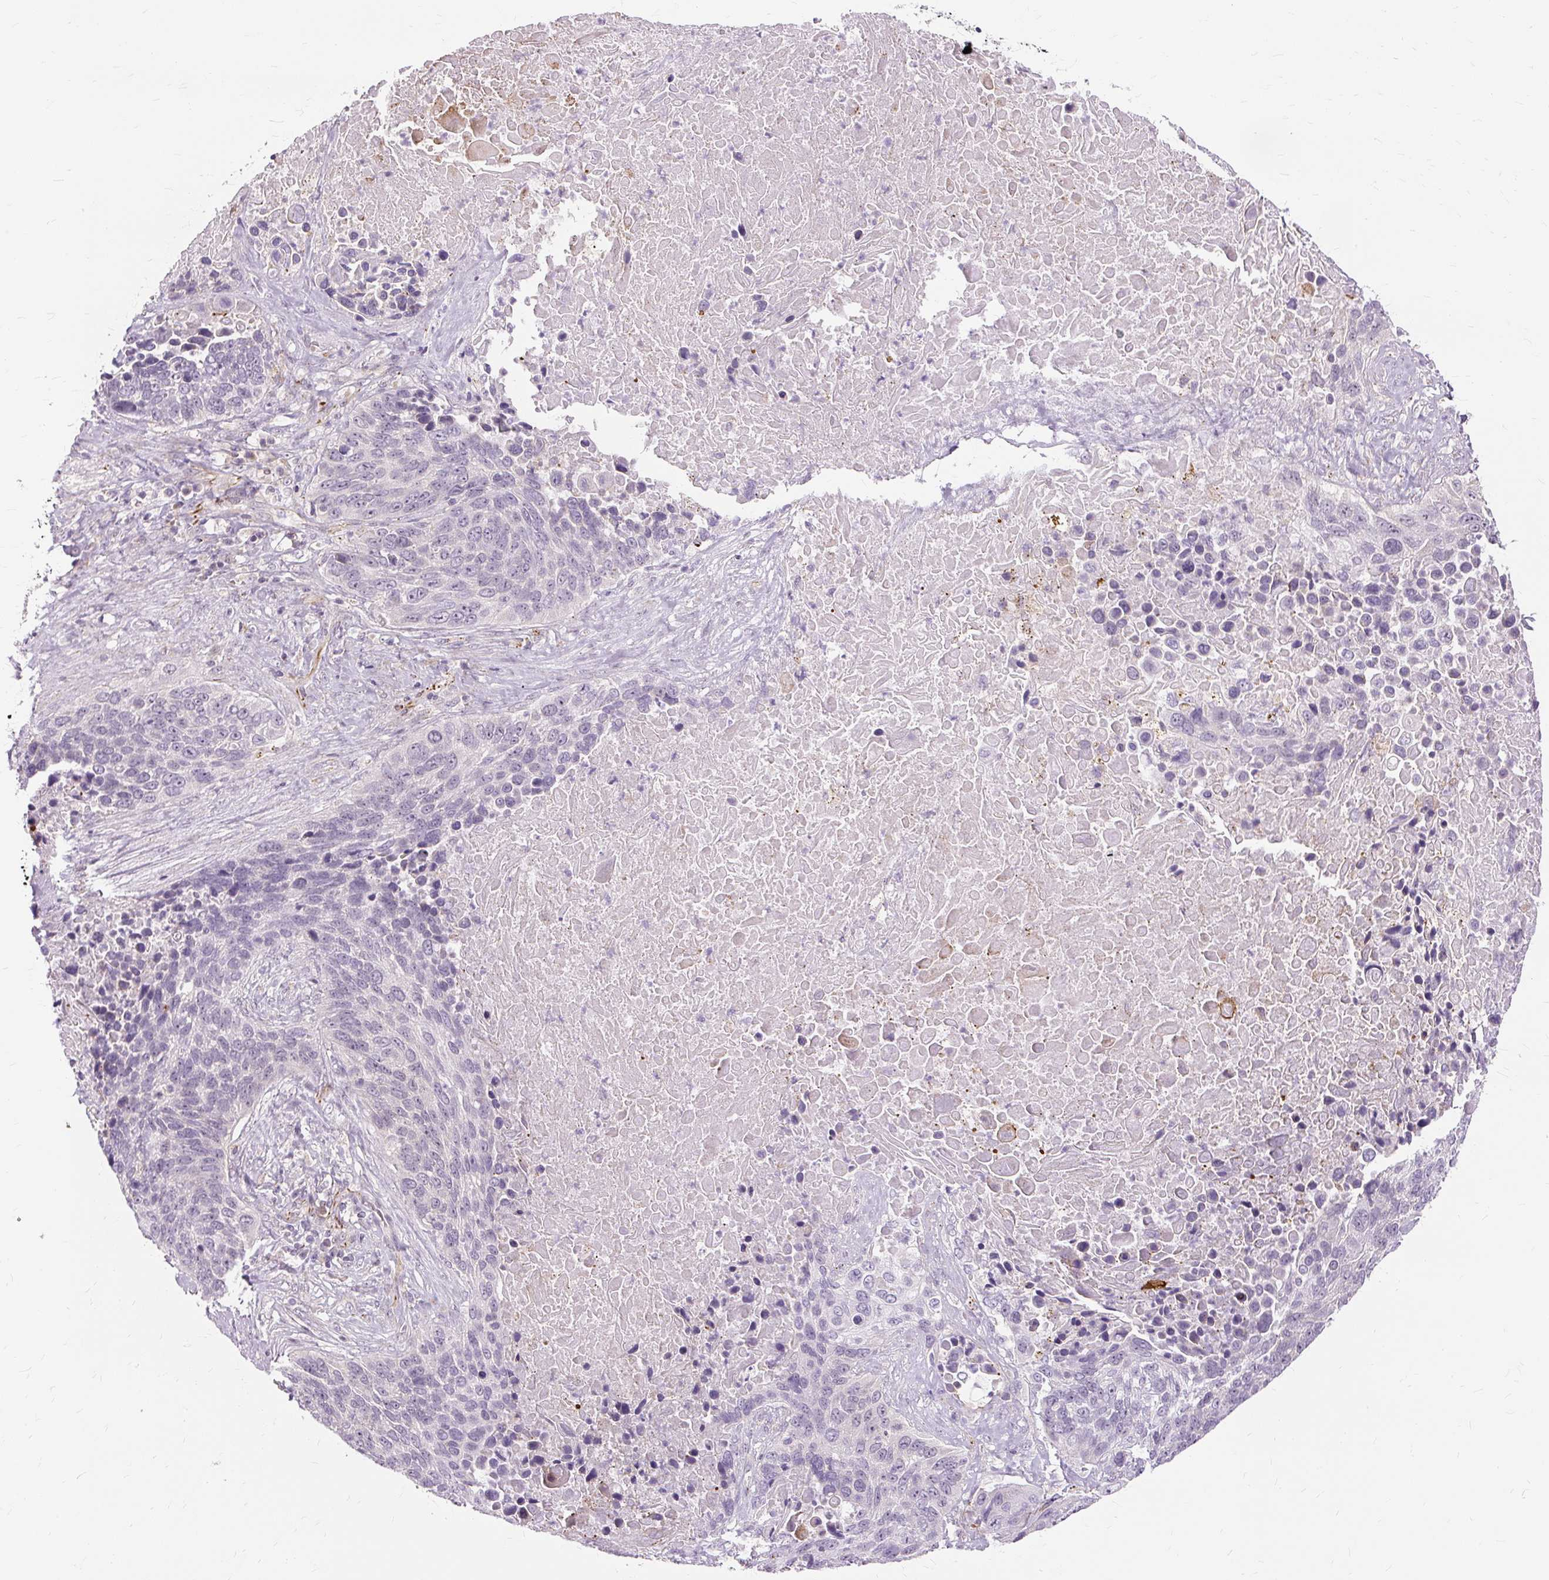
{"staining": {"intensity": "negative", "quantity": "none", "location": "none"}, "tissue": "lung cancer", "cell_type": "Tumor cells", "image_type": "cancer", "snomed": [{"axis": "morphology", "description": "Squamous cell carcinoma, NOS"}, {"axis": "topography", "description": "Lung"}], "caption": "Protein analysis of lung squamous cell carcinoma shows no significant positivity in tumor cells.", "gene": "MMACHC", "patient": {"sex": "male", "age": 66}}